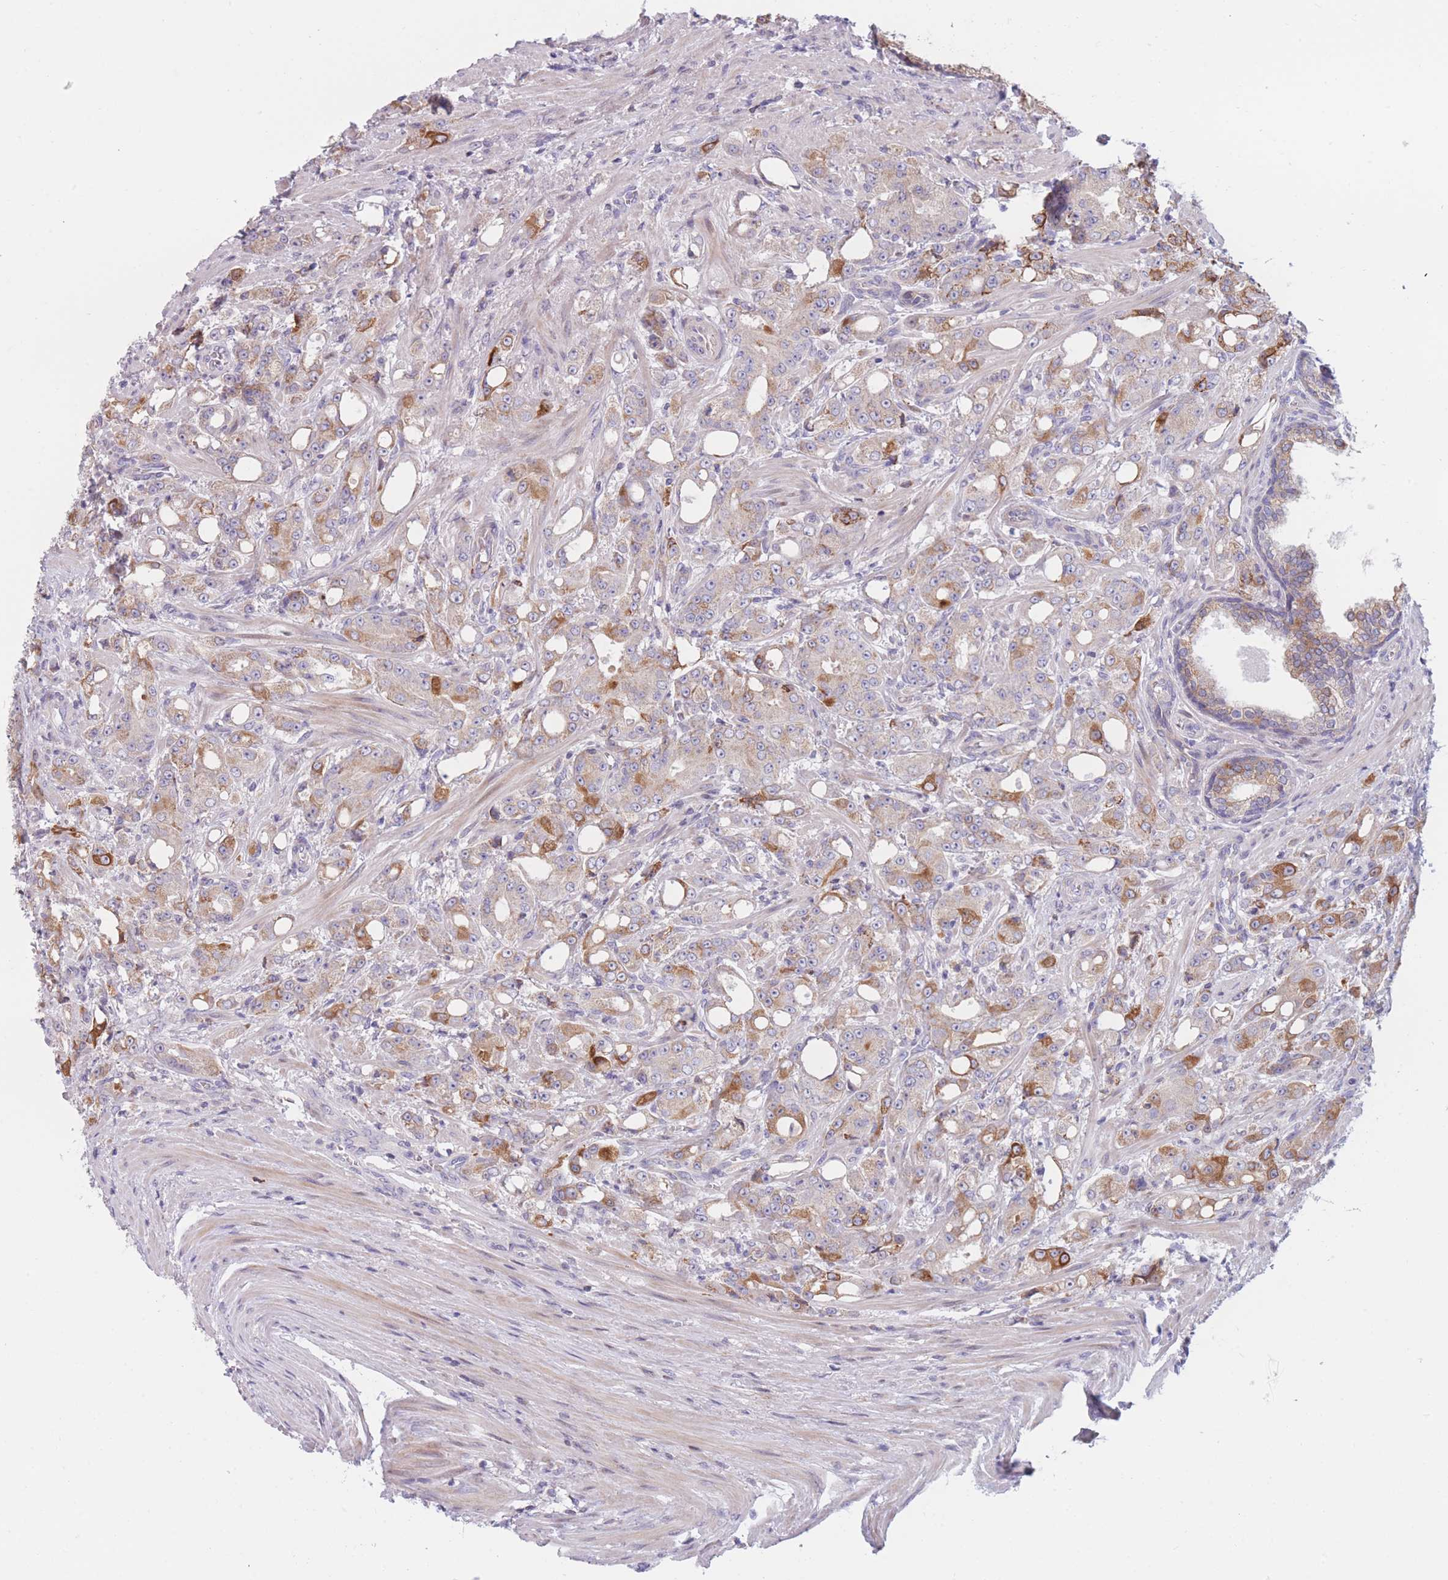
{"staining": {"intensity": "moderate", "quantity": "25%-75%", "location": "cytoplasmic/membranous"}, "tissue": "prostate cancer", "cell_type": "Tumor cells", "image_type": "cancer", "snomed": [{"axis": "morphology", "description": "Adenocarcinoma, High grade"}, {"axis": "topography", "description": "Prostate"}], "caption": "Tumor cells exhibit moderate cytoplasmic/membranous positivity in approximately 25%-75% of cells in prostate cancer (adenocarcinoma (high-grade)).", "gene": "PDE4A", "patient": {"sex": "male", "age": 69}}